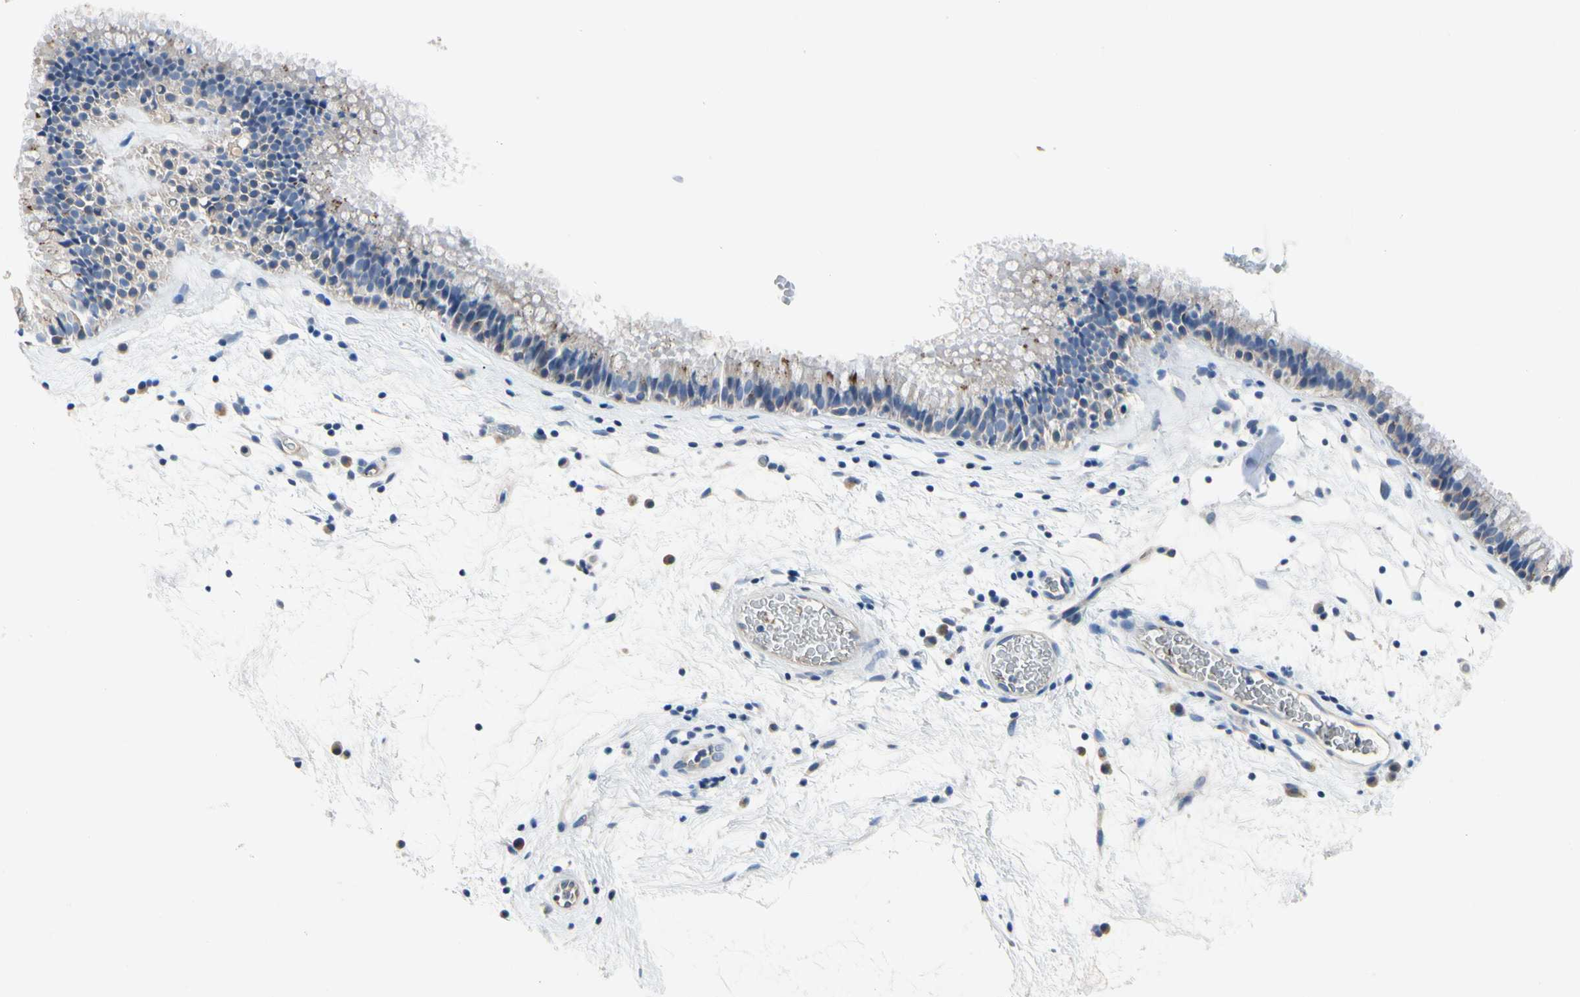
{"staining": {"intensity": "moderate", "quantity": ">75%", "location": "cytoplasmic/membranous"}, "tissue": "nasopharynx", "cell_type": "Respiratory epithelial cells", "image_type": "normal", "snomed": [{"axis": "morphology", "description": "Normal tissue, NOS"}, {"axis": "morphology", "description": "Inflammation, NOS"}, {"axis": "topography", "description": "Nasopharynx"}], "caption": "Nasopharynx was stained to show a protein in brown. There is medium levels of moderate cytoplasmic/membranous positivity in approximately >75% of respiratory epithelial cells.", "gene": "RETSAT", "patient": {"sex": "male", "age": 48}}